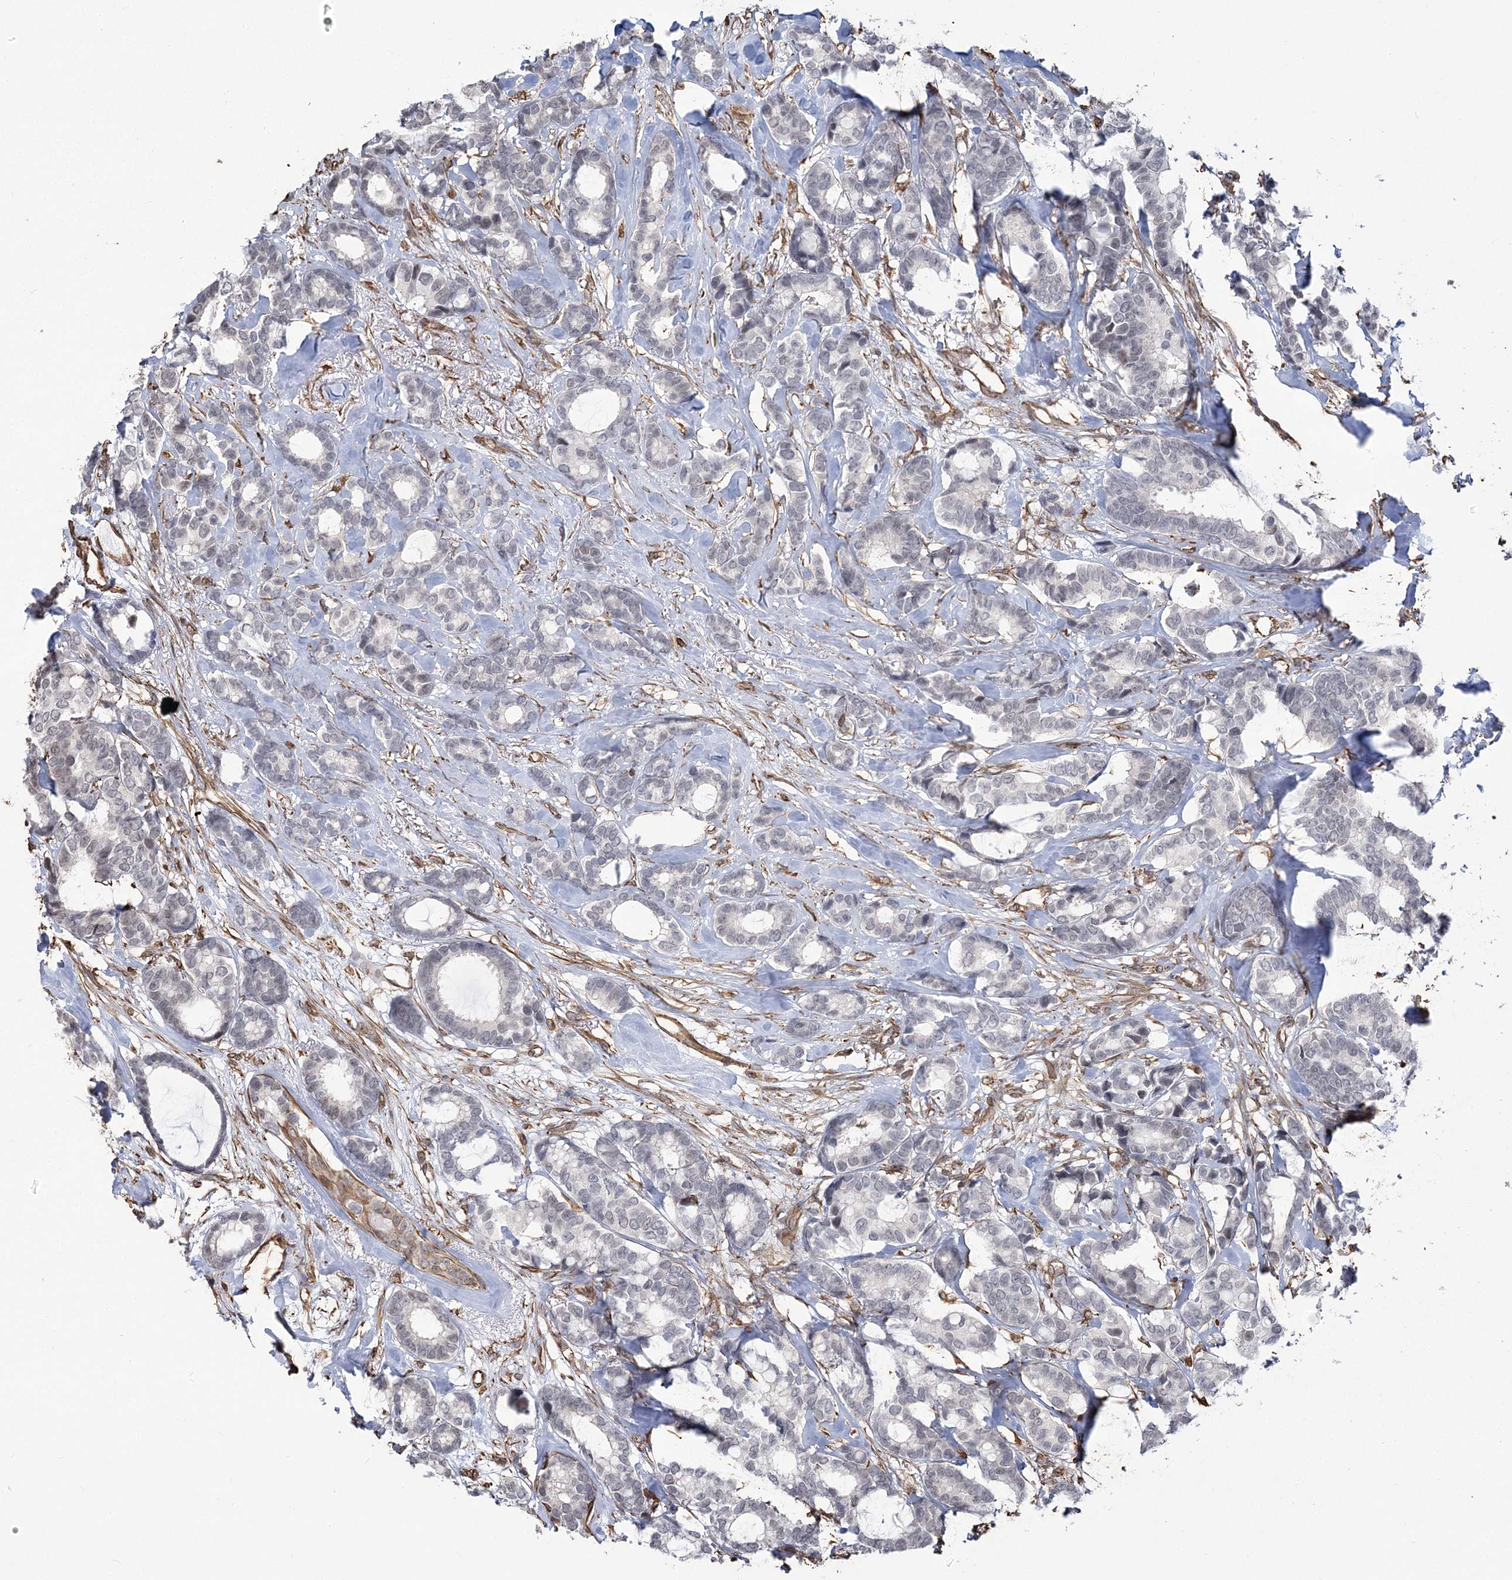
{"staining": {"intensity": "negative", "quantity": "none", "location": "none"}, "tissue": "breast cancer", "cell_type": "Tumor cells", "image_type": "cancer", "snomed": [{"axis": "morphology", "description": "Duct carcinoma"}, {"axis": "topography", "description": "Breast"}], "caption": "IHC histopathology image of neoplastic tissue: breast cancer (infiltrating ductal carcinoma) stained with DAB exhibits no significant protein positivity in tumor cells. (DAB (3,3'-diaminobenzidine) immunohistochemistry, high magnification).", "gene": "ATP11B", "patient": {"sex": "female", "age": 87}}